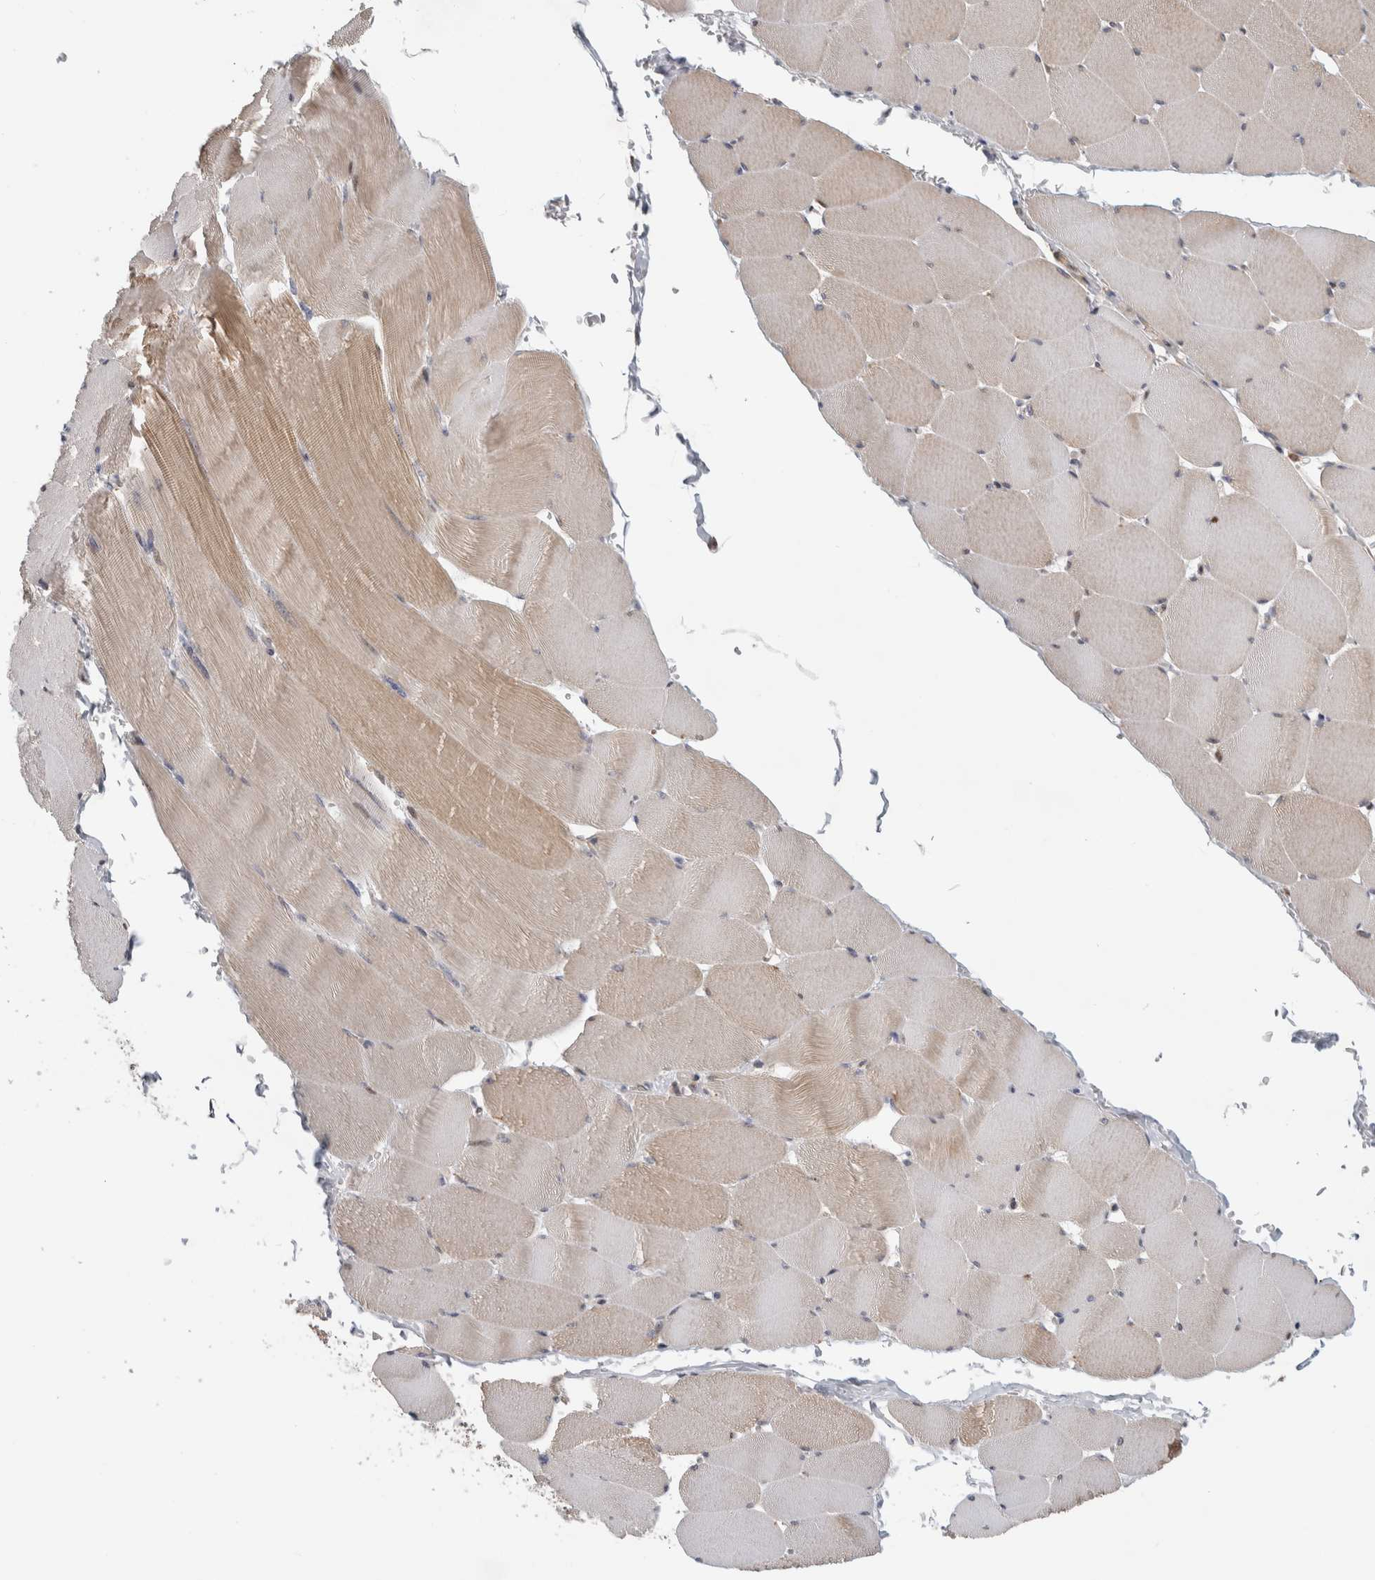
{"staining": {"intensity": "weak", "quantity": ">75%", "location": "cytoplasmic/membranous"}, "tissue": "skeletal muscle", "cell_type": "Myocytes", "image_type": "normal", "snomed": [{"axis": "morphology", "description": "Normal tissue, NOS"}, {"axis": "topography", "description": "Skeletal muscle"}], "caption": "Immunohistochemical staining of normal human skeletal muscle shows weak cytoplasmic/membranous protein expression in about >75% of myocytes. The staining was performed using DAB, with brown indicating positive protein expression. Nuclei are stained blue with hematoxylin.", "gene": "NAB2", "patient": {"sex": "male", "age": 62}}